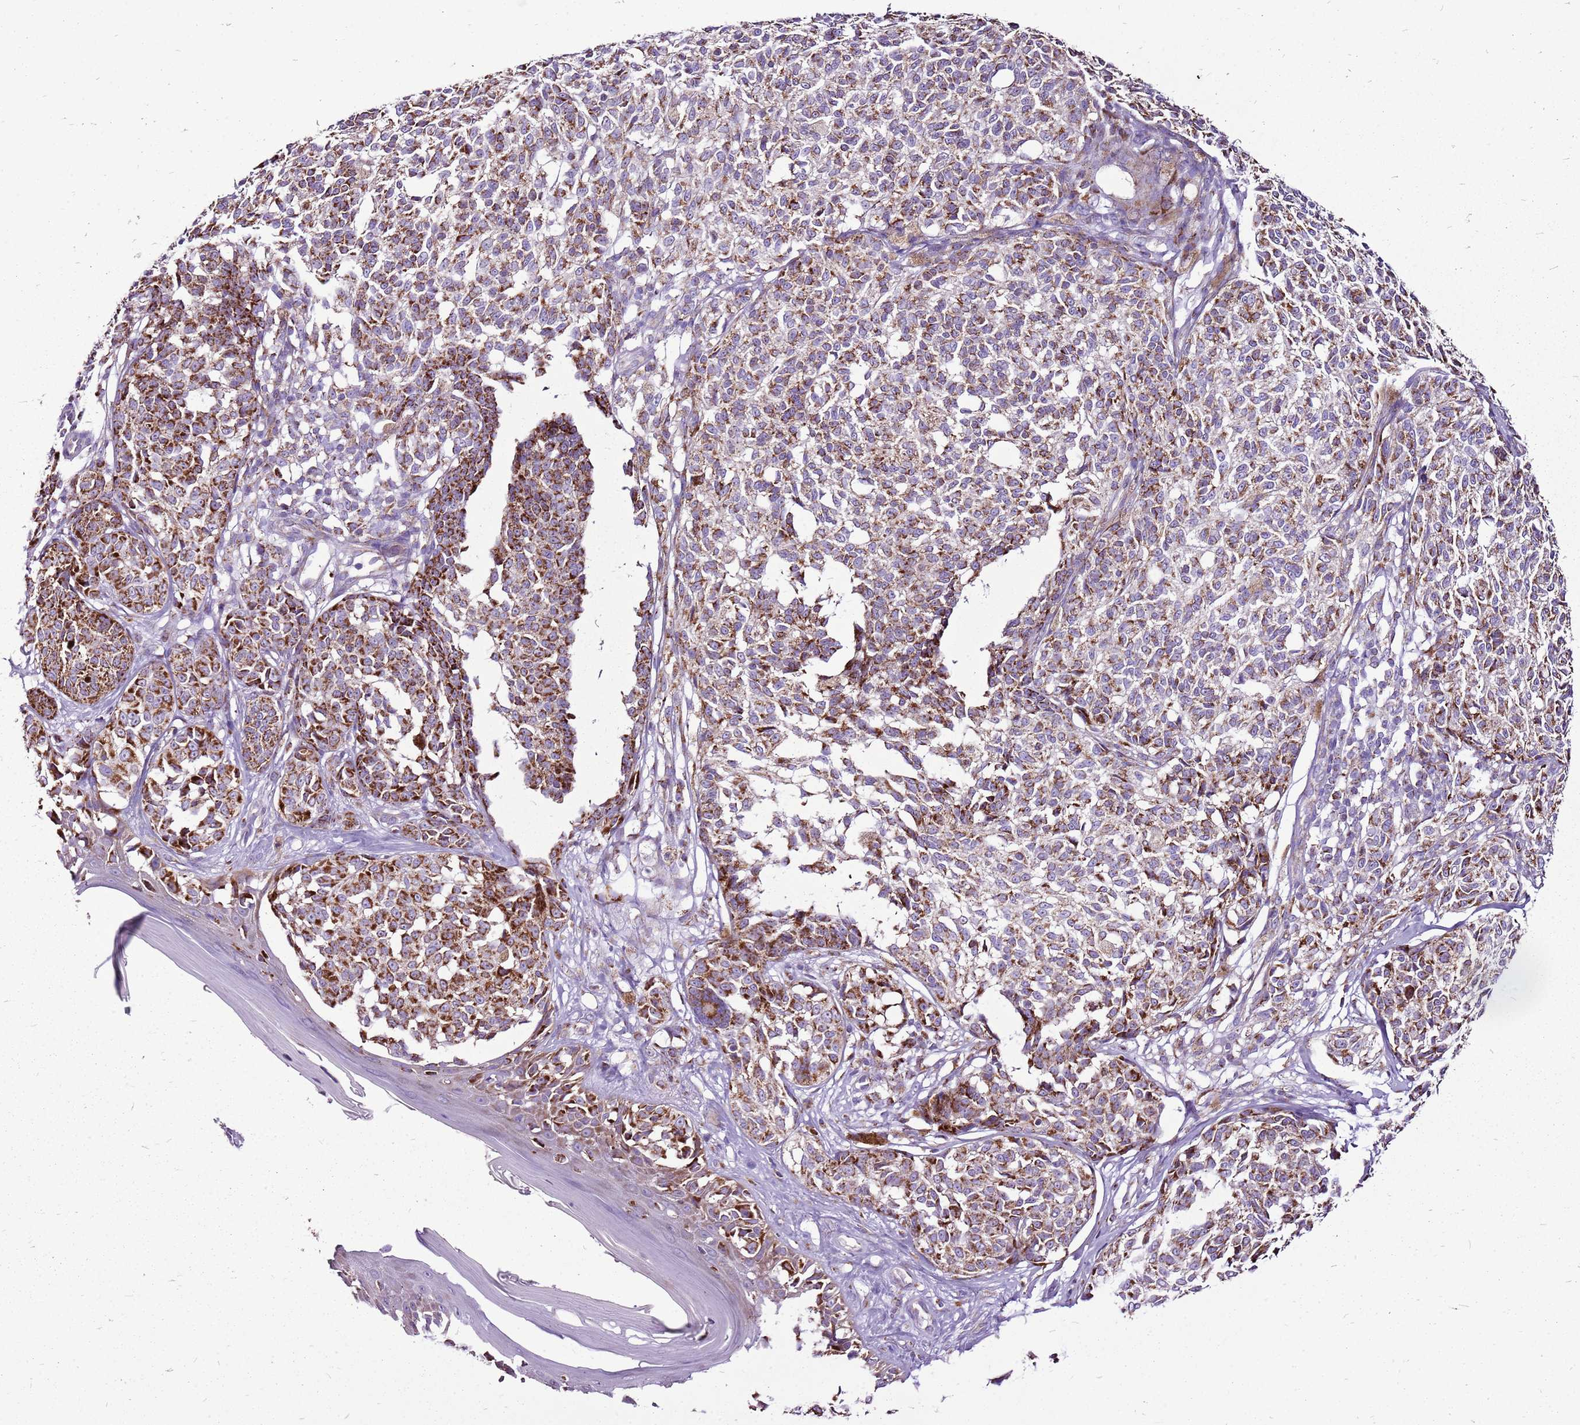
{"staining": {"intensity": "strong", "quantity": ">75%", "location": "cytoplasmic/membranous"}, "tissue": "melanoma", "cell_type": "Tumor cells", "image_type": "cancer", "snomed": [{"axis": "morphology", "description": "Malignant melanoma, NOS"}, {"axis": "topography", "description": "Skin of upper extremity"}], "caption": "Tumor cells exhibit strong cytoplasmic/membranous staining in about >75% of cells in melanoma.", "gene": "GCDH", "patient": {"sex": "male", "age": 40}}